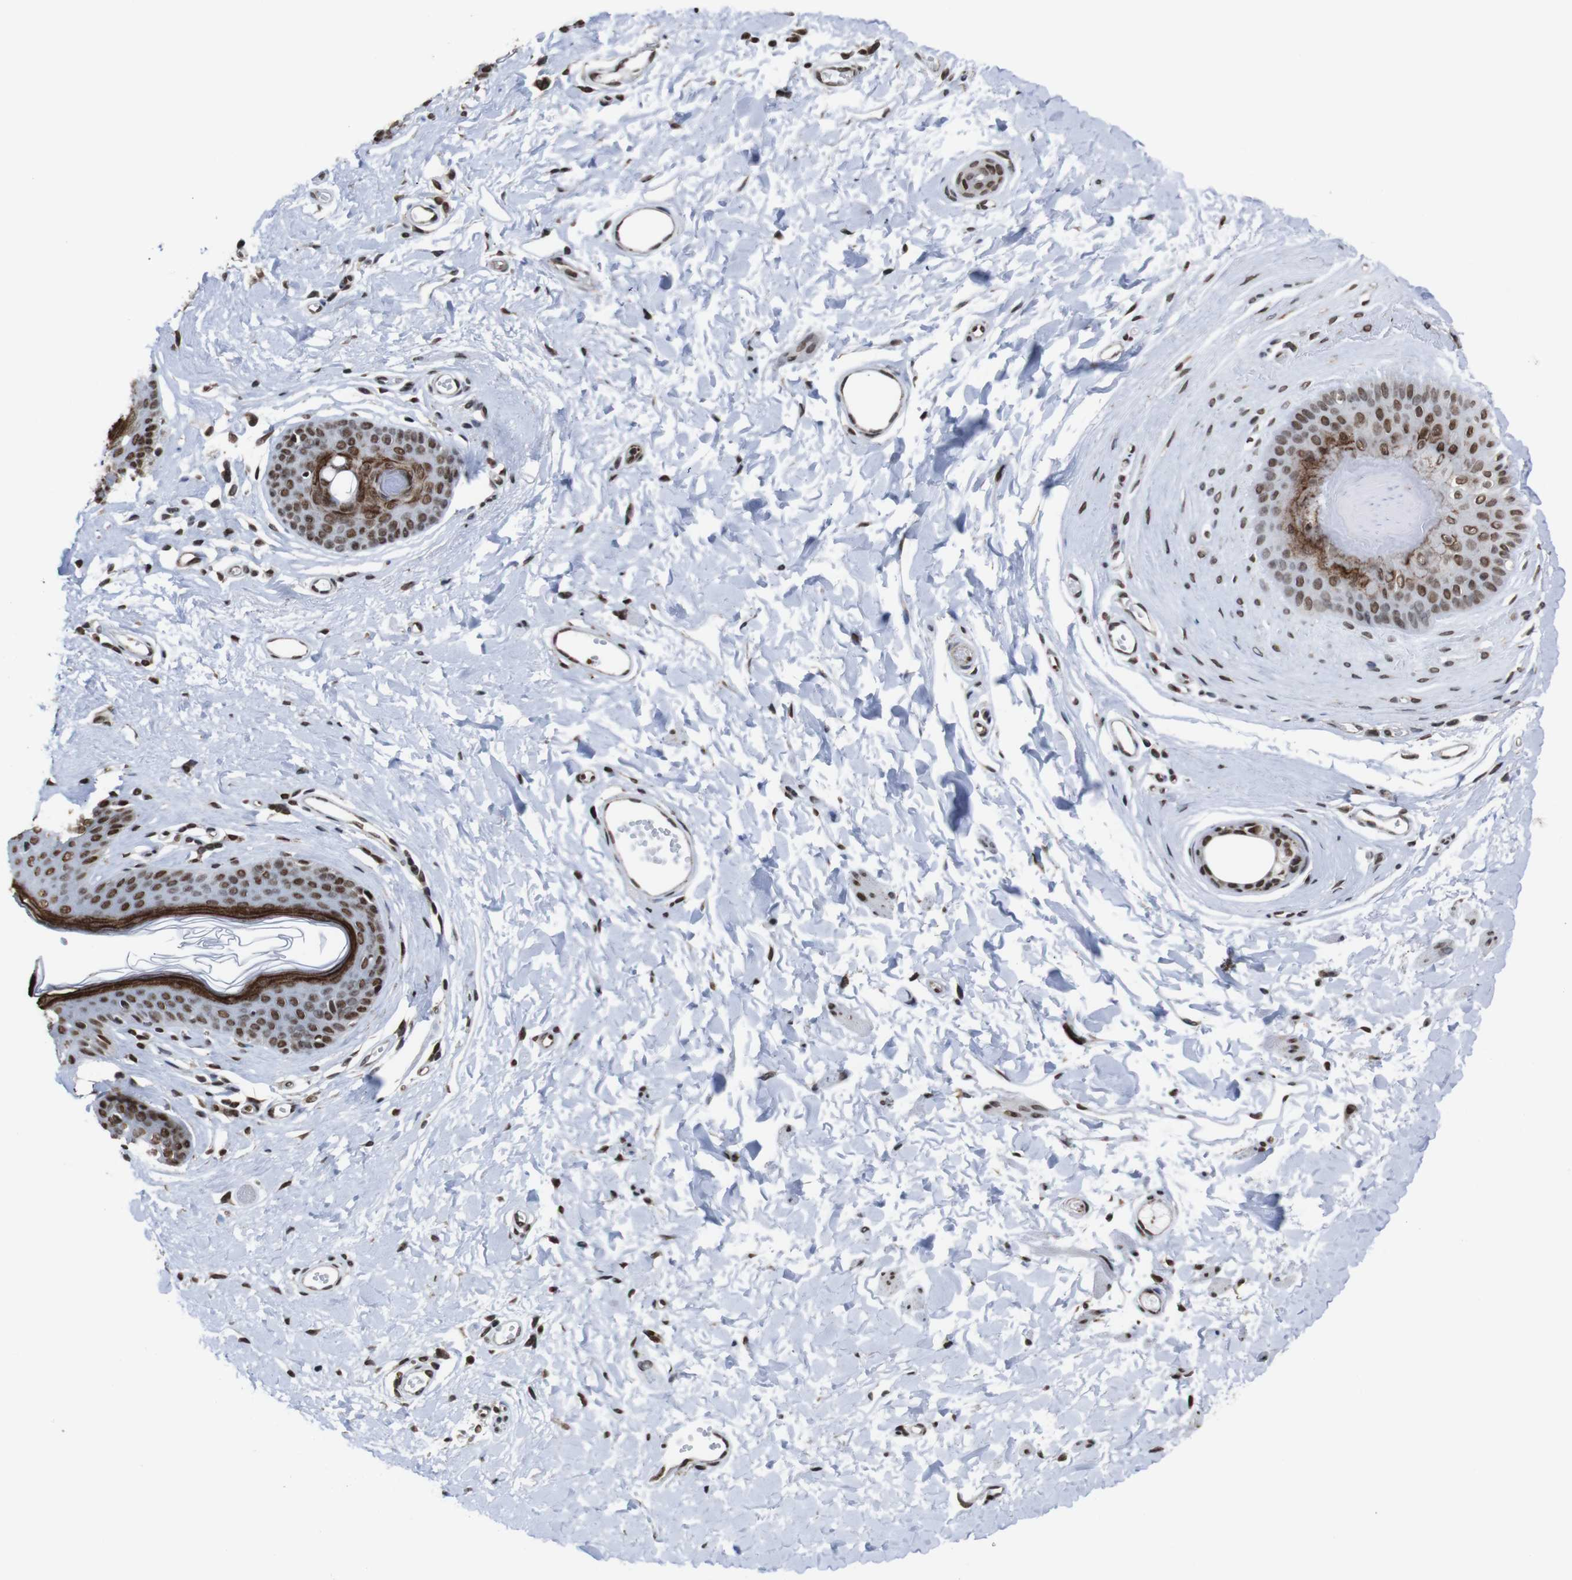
{"staining": {"intensity": "strong", "quantity": ">75%", "location": "cytoplasmic/membranous,nuclear"}, "tissue": "skin", "cell_type": "Epidermal cells", "image_type": "normal", "snomed": [{"axis": "morphology", "description": "Normal tissue, NOS"}, {"axis": "morphology", "description": "Inflammation, NOS"}, {"axis": "topography", "description": "Vulva"}], "caption": "A brown stain labels strong cytoplasmic/membranous,nuclear expression of a protein in epidermal cells of benign skin. (DAB (3,3'-diaminobenzidine) IHC, brown staining for protein, blue staining for nuclei).", "gene": "ROMO1", "patient": {"sex": "female", "age": 84}}